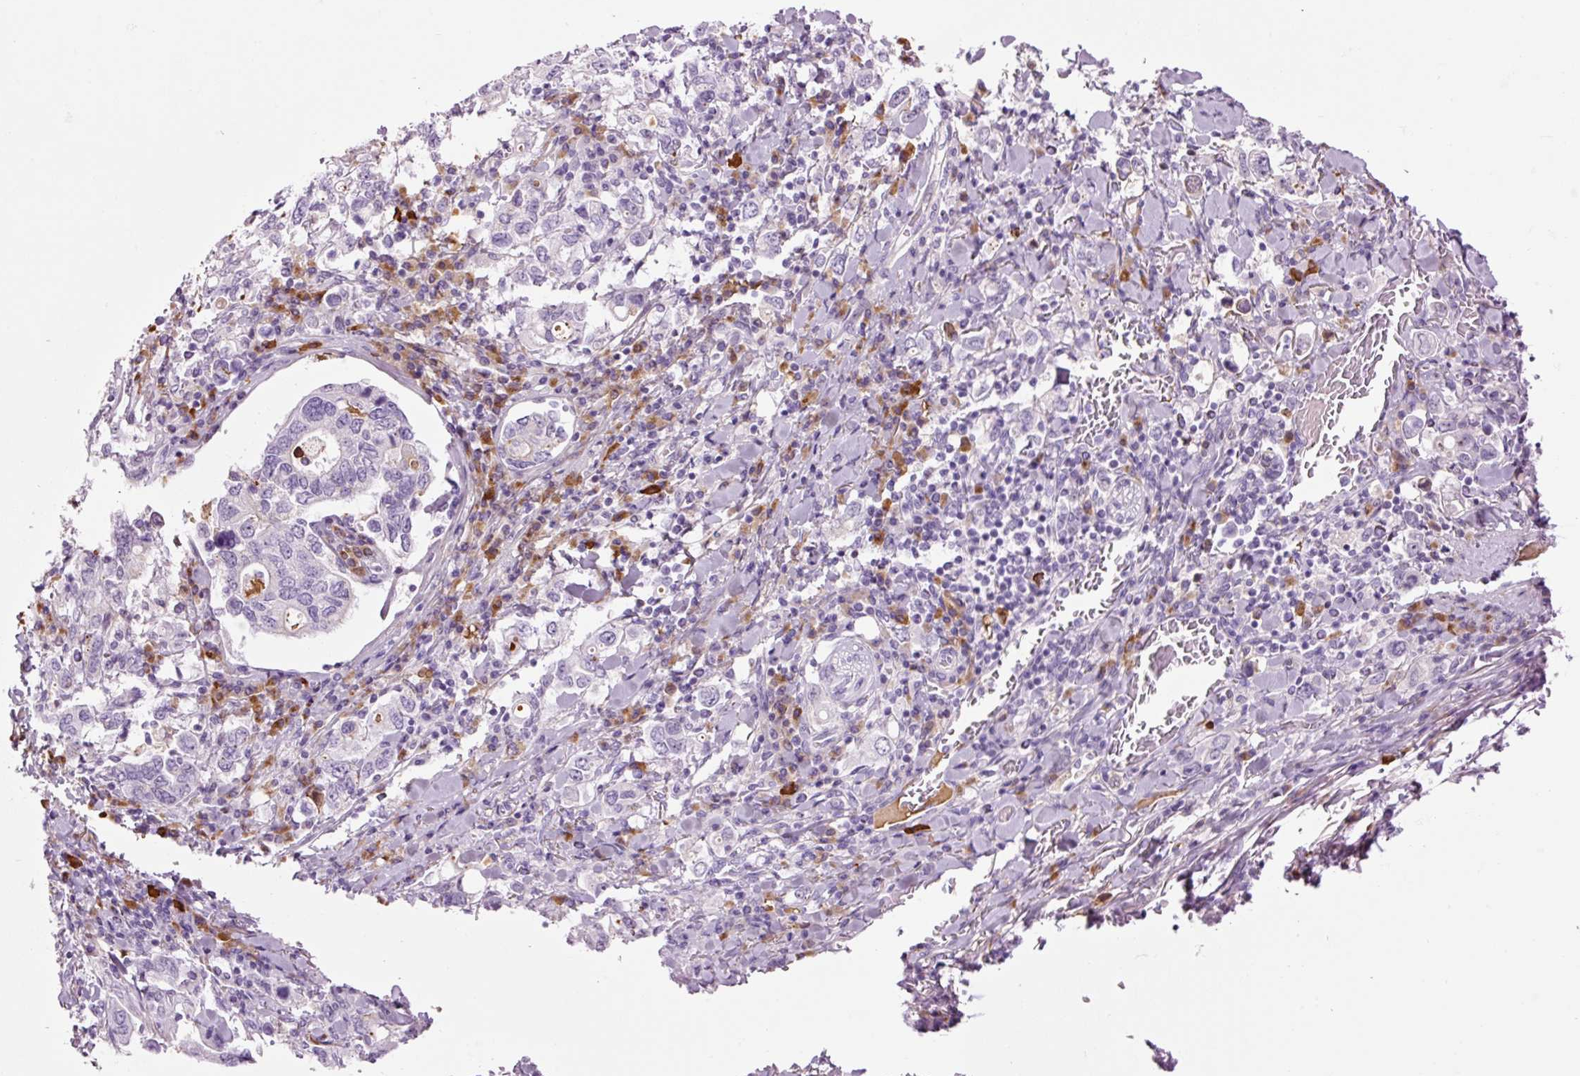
{"staining": {"intensity": "negative", "quantity": "none", "location": "none"}, "tissue": "stomach cancer", "cell_type": "Tumor cells", "image_type": "cancer", "snomed": [{"axis": "morphology", "description": "Adenocarcinoma, NOS"}, {"axis": "topography", "description": "Stomach, upper"}], "caption": "IHC of stomach adenocarcinoma exhibits no staining in tumor cells. (Stains: DAB immunohistochemistry with hematoxylin counter stain, Microscopy: brightfield microscopy at high magnification).", "gene": "KLF1", "patient": {"sex": "male", "age": 62}}